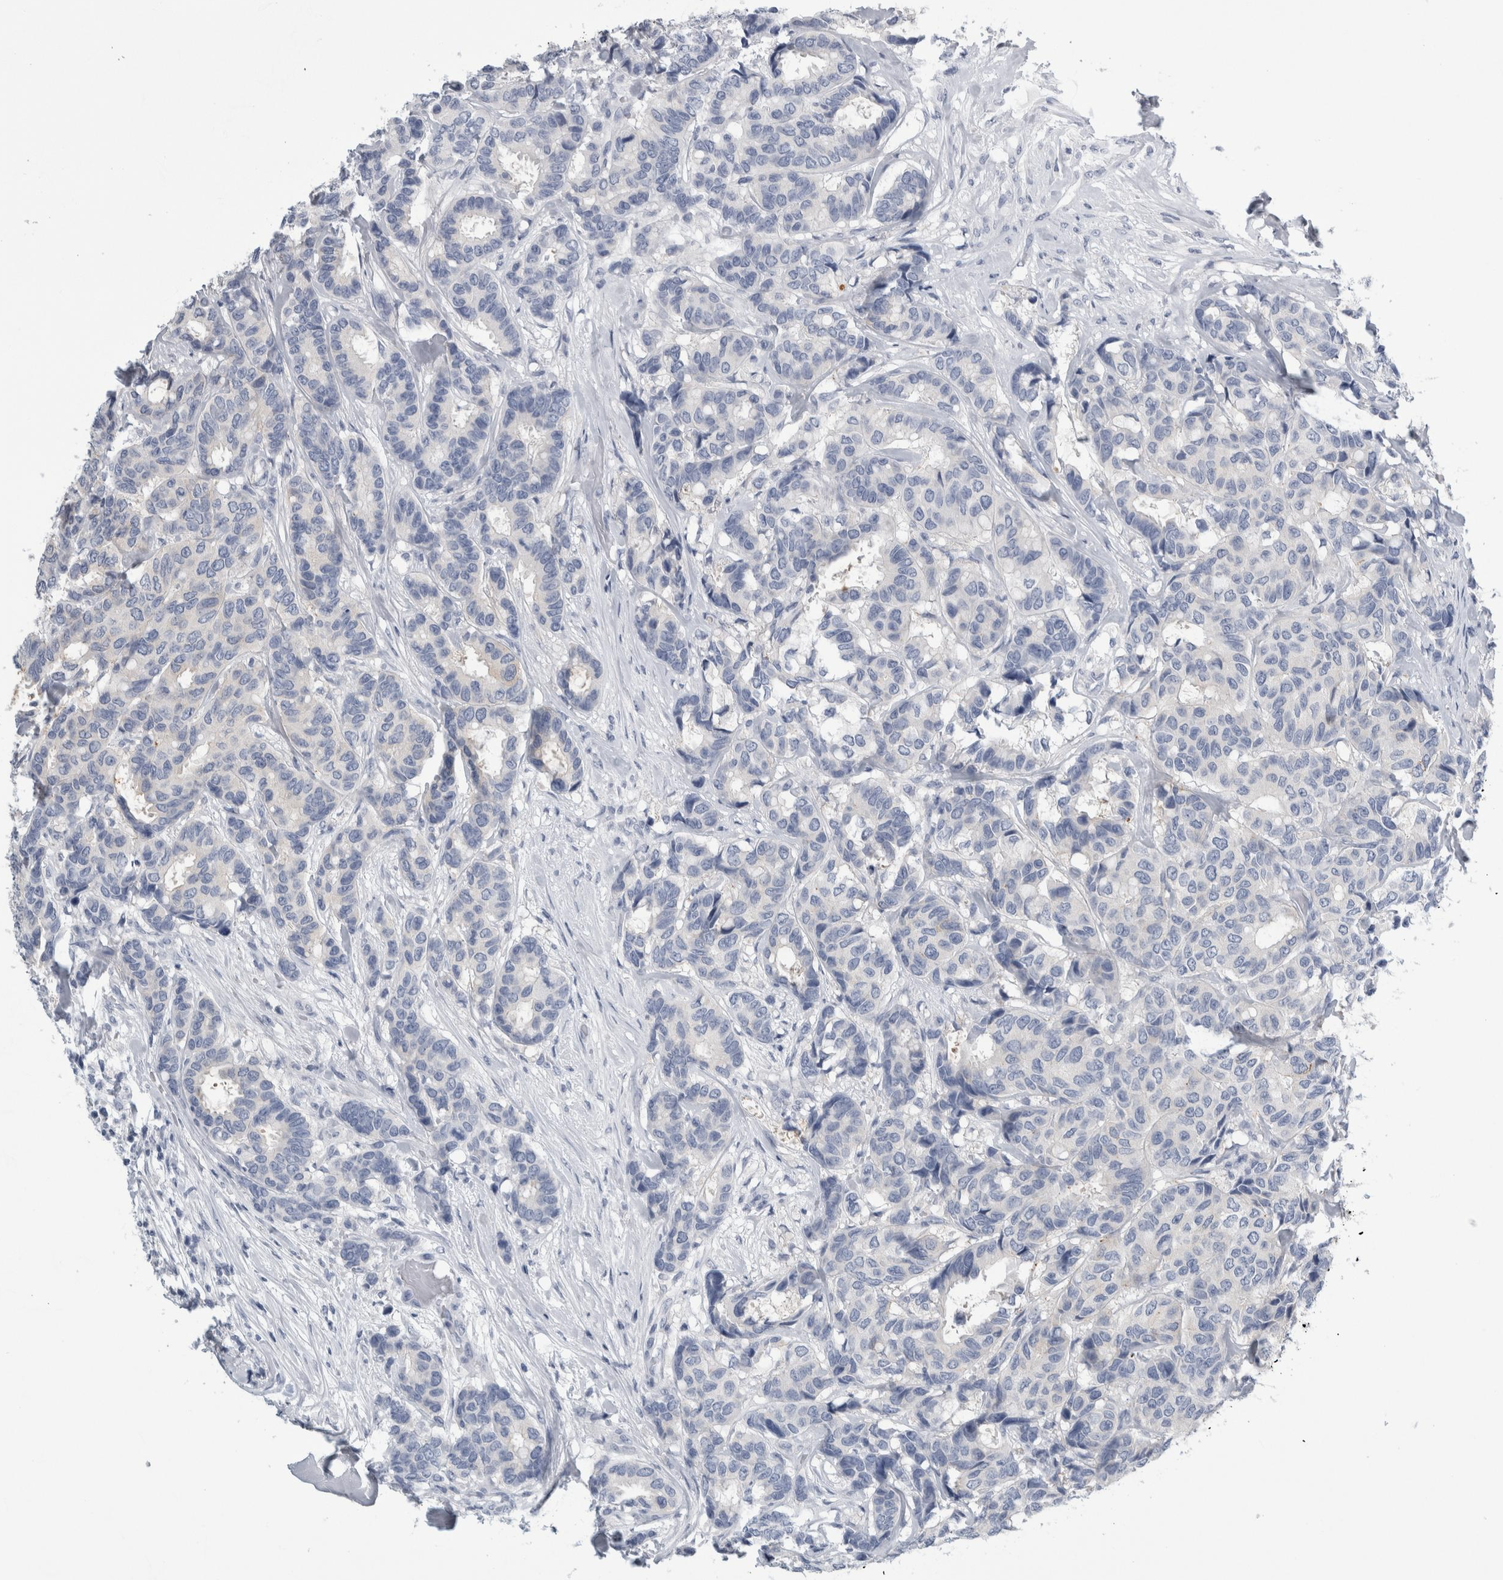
{"staining": {"intensity": "negative", "quantity": "none", "location": "none"}, "tissue": "breast cancer", "cell_type": "Tumor cells", "image_type": "cancer", "snomed": [{"axis": "morphology", "description": "Duct carcinoma"}, {"axis": "topography", "description": "Breast"}], "caption": "This is a photomicrograph of immunohistochemistry staining of breast cancer (infiltrating ductal carcinoma), which shows no staining in tumor cells.", "gene": "ANKFY1", "patient": {"sex": "female", "age": 87}}